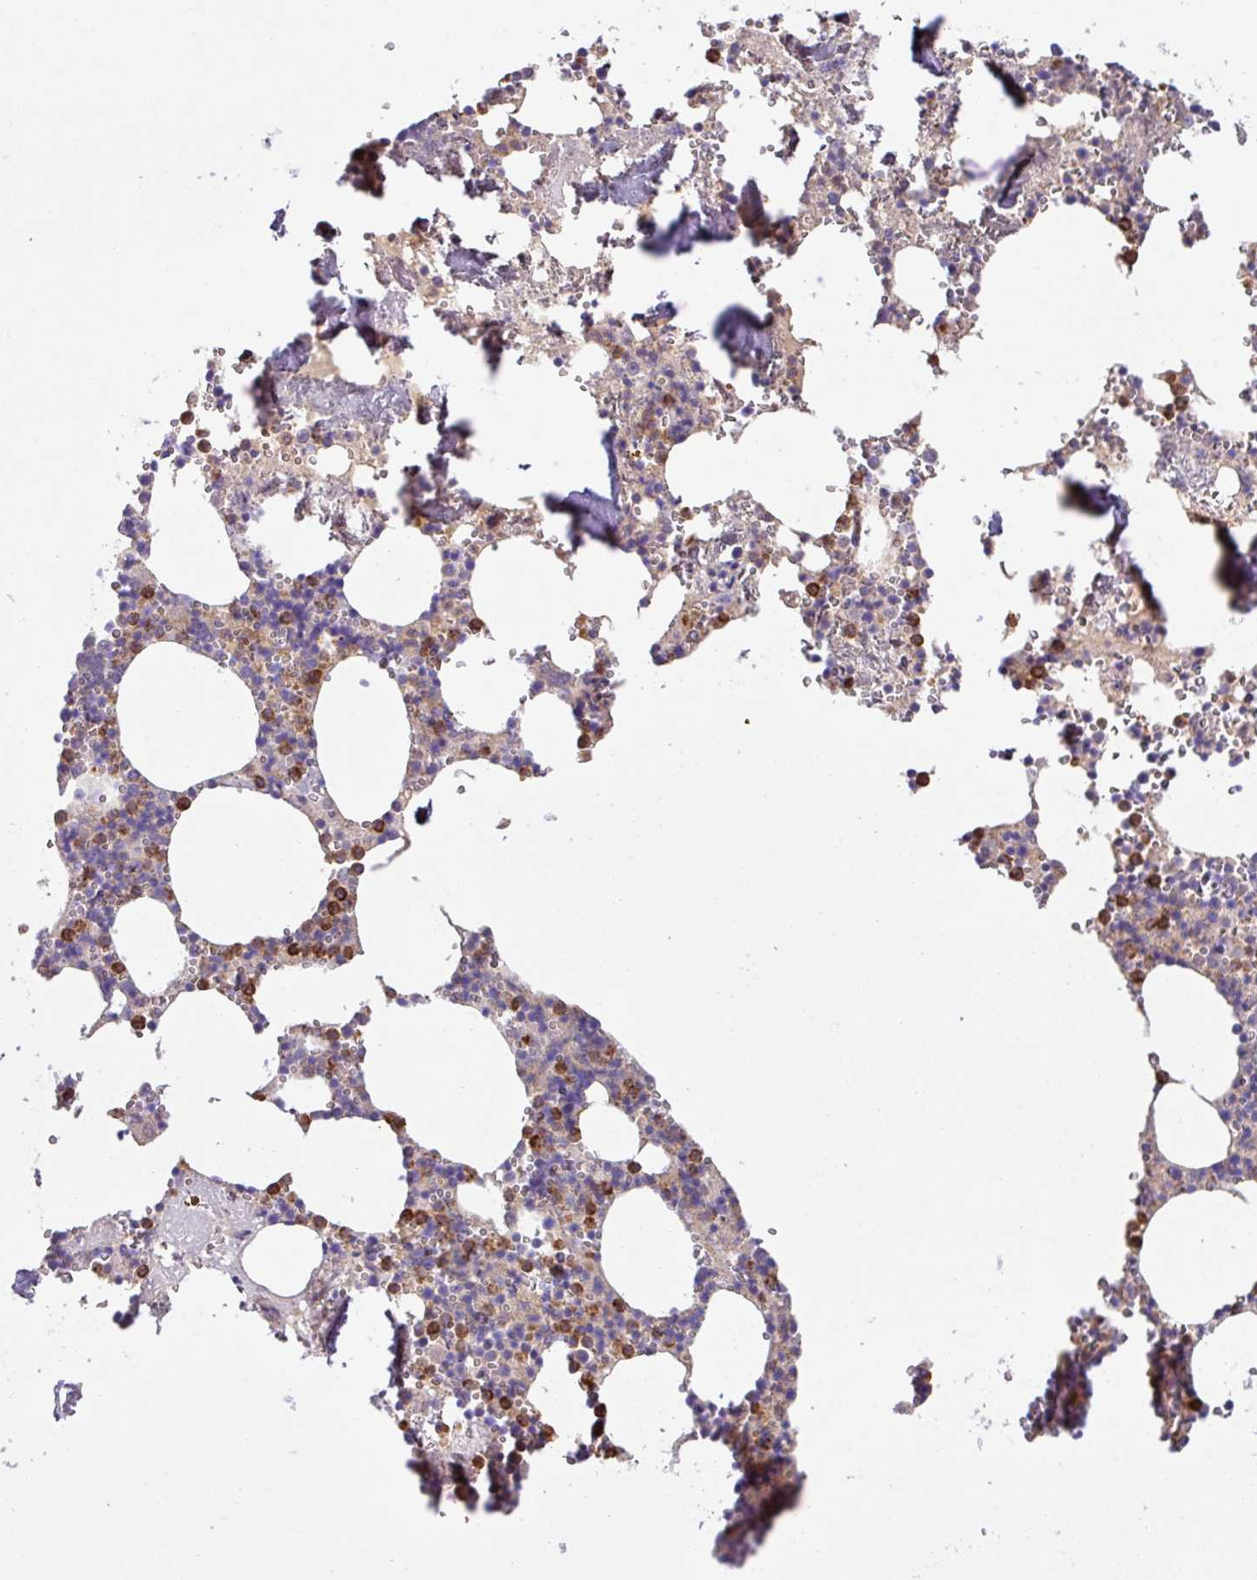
{"staining": {"intensity": "strong", "quantity": "25%-75%", "location": "cytoplasmic/membranous"}, "tissue": "bone marrow", "cell_type": "Hematopoietic cells", "image_type": "normal", "snomed": [{"axis": "morphology", "description": "Normal tissue, NOS"}, {"axis": "topography", "description": "Bone marrow"}], "caption": "Immunohistochemical staining of benign human bone marrow displays strong cytoplasmic/membranous protein positivity in approximately 25%-75% of hematopoietic cells. Immunohistochemistry (ihc) stains the protein in brown and the nuclei are stained blue.", "gene": "CRISP3", "patient": {"sex": "male", "age": 54}}